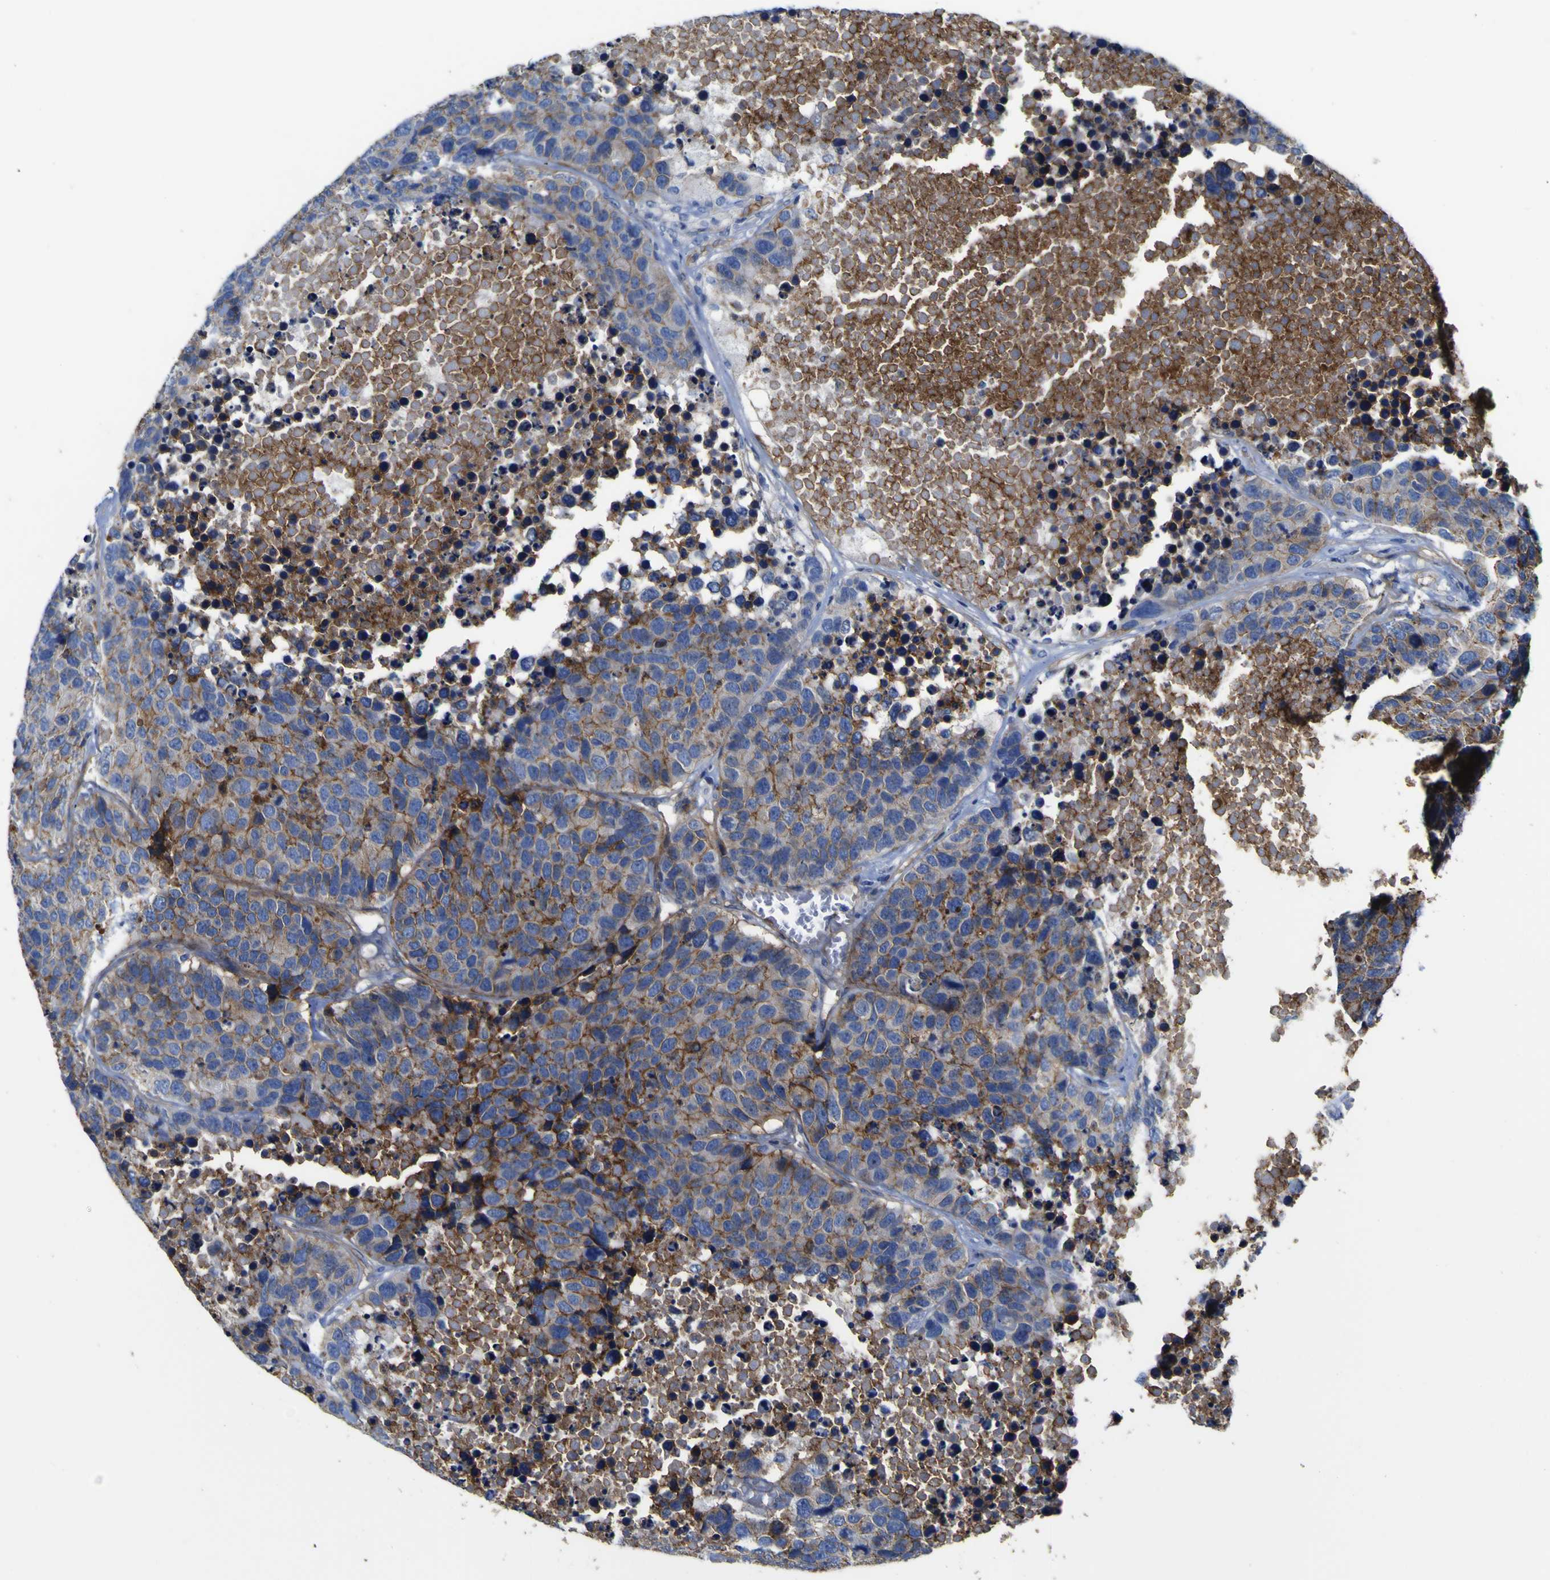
{"staining": {"intensity": "moderate", "quantity": ">75%", "location": "cytoplasmic/membranous"}, "tissue": "carcinoid", "cell_type": "Tumor cells", "image_type": "cancer", "snomed": [{"axis": "morphology", "description": "Carcinoid, malignant, NOS"}, {"axis": "topography", "description": "Lung"}], "caption": "A photomicrograph of carcinoid stained for a protein displays moderate cytoplasmic/membranous brown staining in tumor cells. The staining was performed using DAB (3,3'-diaminobenzidine), with brown indicating positive protein expression. Nuclei are stained blue with hematoxylin.", "gene": "CD151", "patient": {"sex": "male", "age": 60}}